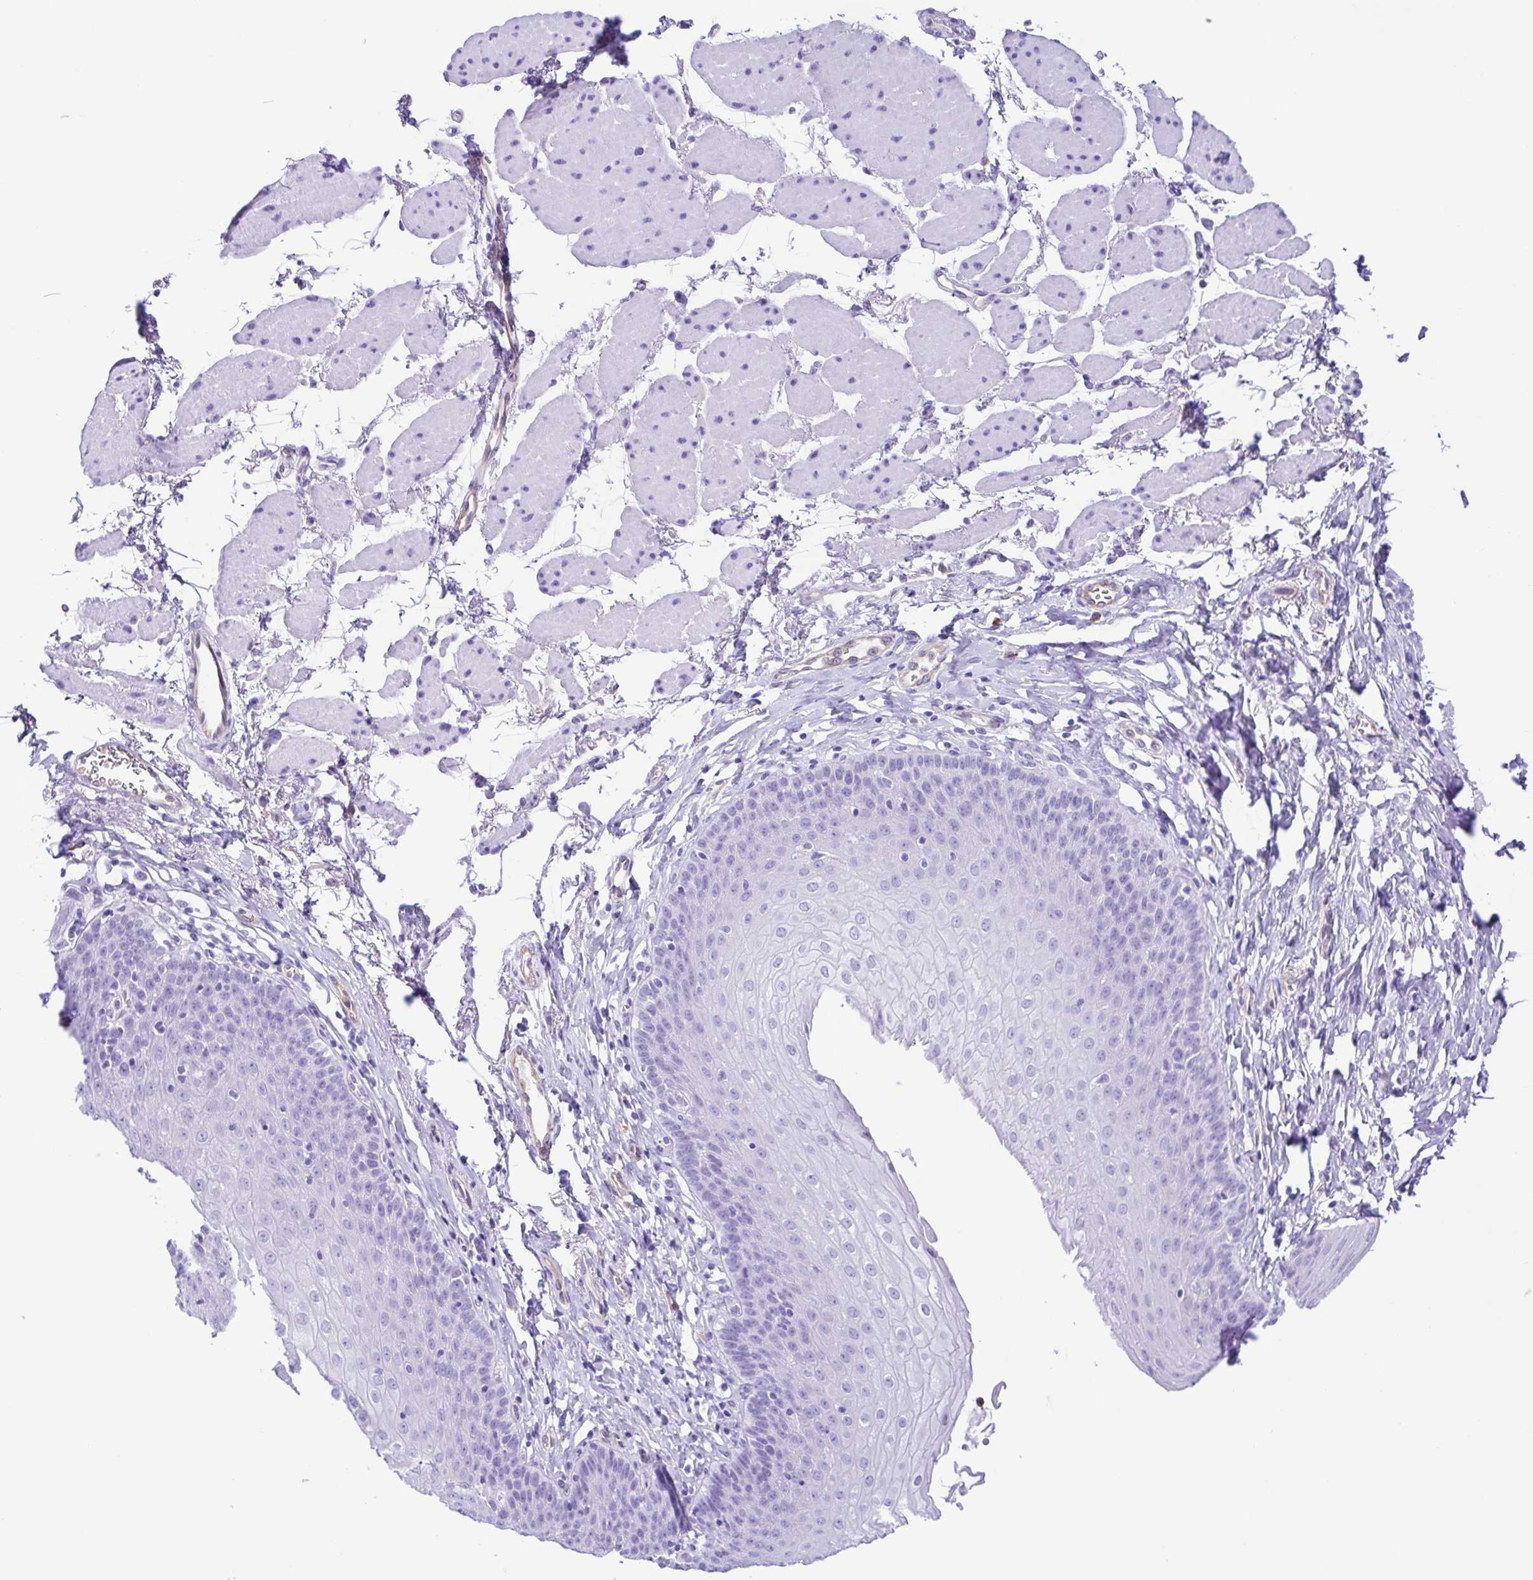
{"staining": {"intensity": "negative", "quantity": "none", "location": "none"}, "tissue": "esophagus", "cell_type": "Squamous epithelial cells", "image_type": "normal", "snomed": [{"axis": "morphology", "description": "Normal tissue, NOS"}, {"axis": "topography", "description": "Esophagus"}], "caption": "A micrograph of human esophagus is negative for staining in squamous epithelial cells. (DAB IHC with hematoxylin counter stain).", "gene": "GPR17", "patient": {"sex": "female", "age": 81}}